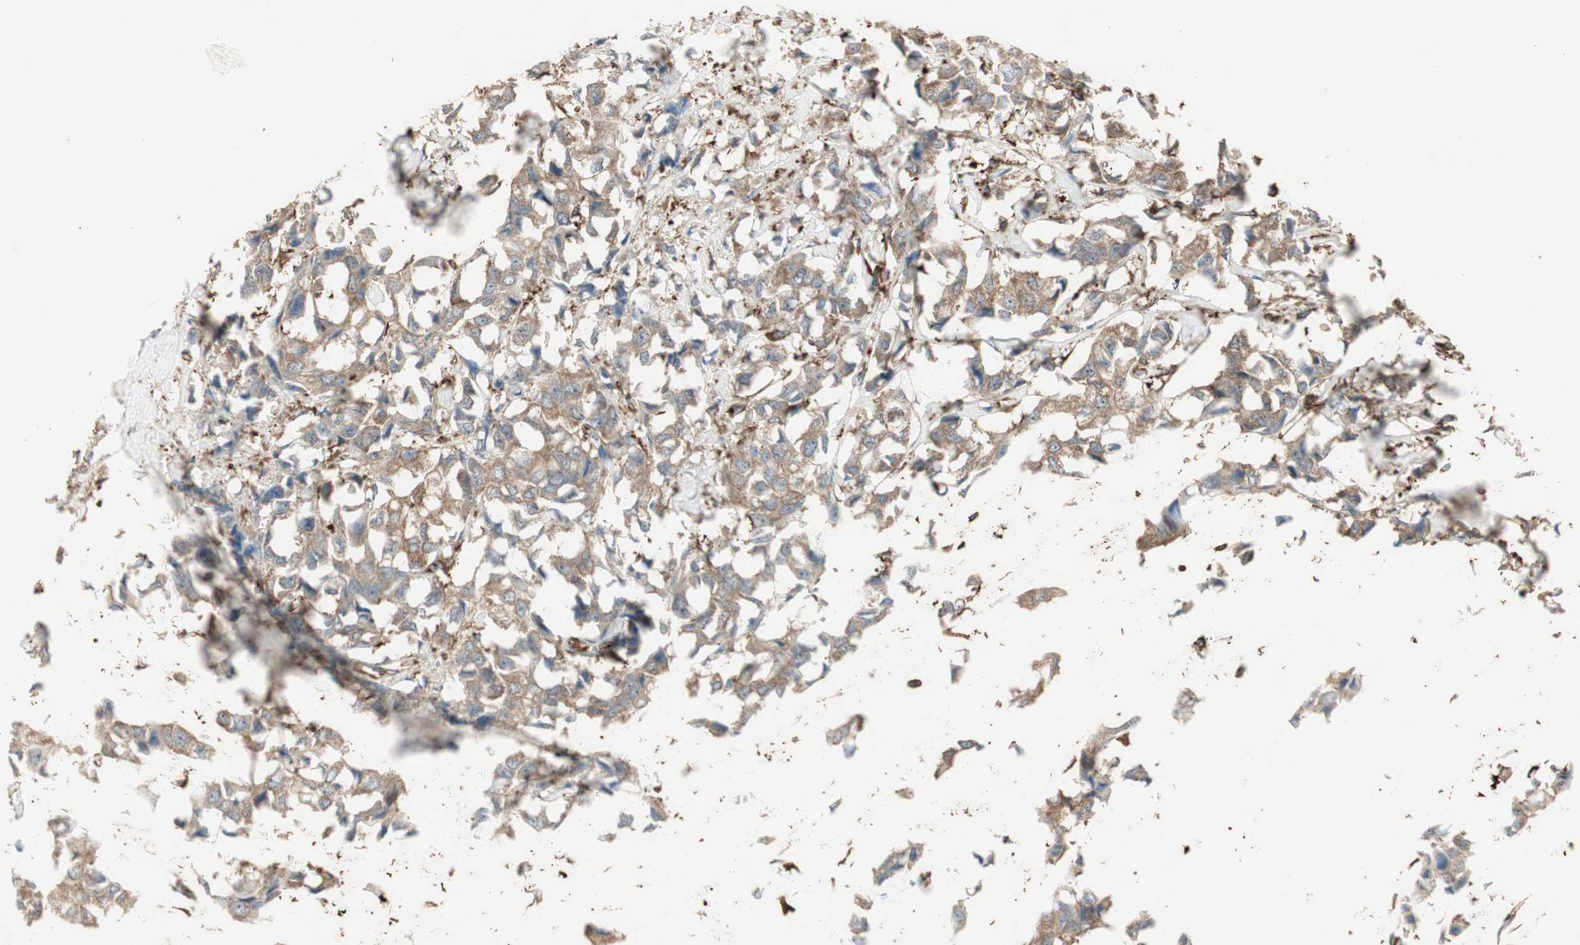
{"staining": {"intensity": "weak", "quantity": "25%-75%", "location": "cytoplasmic/membranous"}, "tissue": "breast cancer", "cell_type": "Tumor cells", "image_type": "cancer", "snomed": [{"axis": "morphology", "description": "Duct carcinoma"}, {"axis": "topography", "description": "Breast"}], "caption": "There is low levels of weak cytoplasmic/membranous expression in tumor cells of breast intraductal carcinoma, as demonstrated by immunohistochemical staining (brown color).", "gene": "MMP3", "patient": {"sex": "female", "age": 80}}